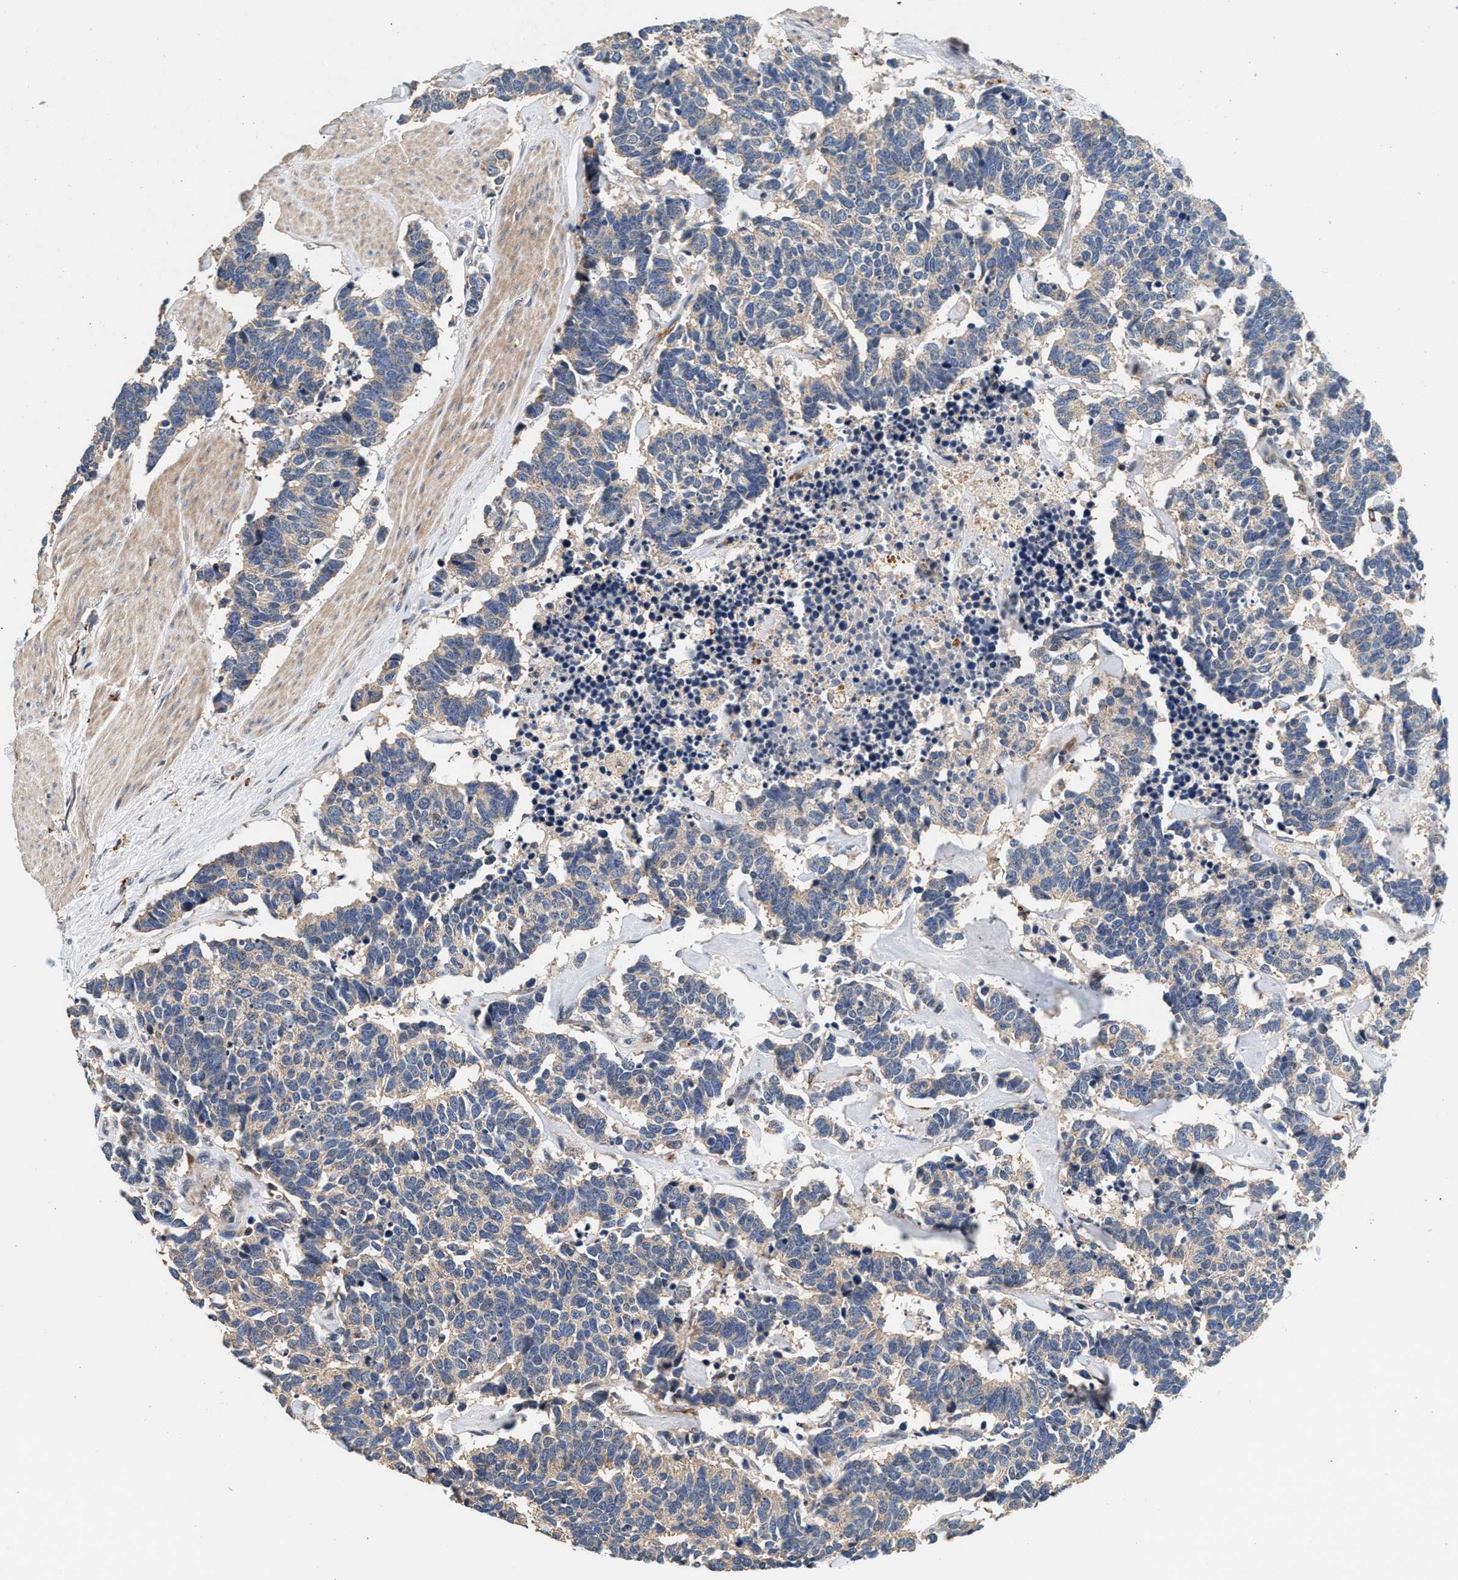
{"staining": {"intensity": "negative", "quantity": "none", "location": "none"}, "tissue": "carcinoid", "cell_type": "Tumor cells", "image_type": "cancer", "snomed": [{"axis": "morphology", "description": "Carcinoma, NOS"}, {"axis": "morphology", "description": "Carcinoid, malignant, NOS"}, {"axis": "topography", "description": "Urinary bladder"}], "caption": "IHC of carcinoid reveals no positivity in tumor cells.", "gene": "PTGR3", "patient": {"sex": "male", "age": 57}}